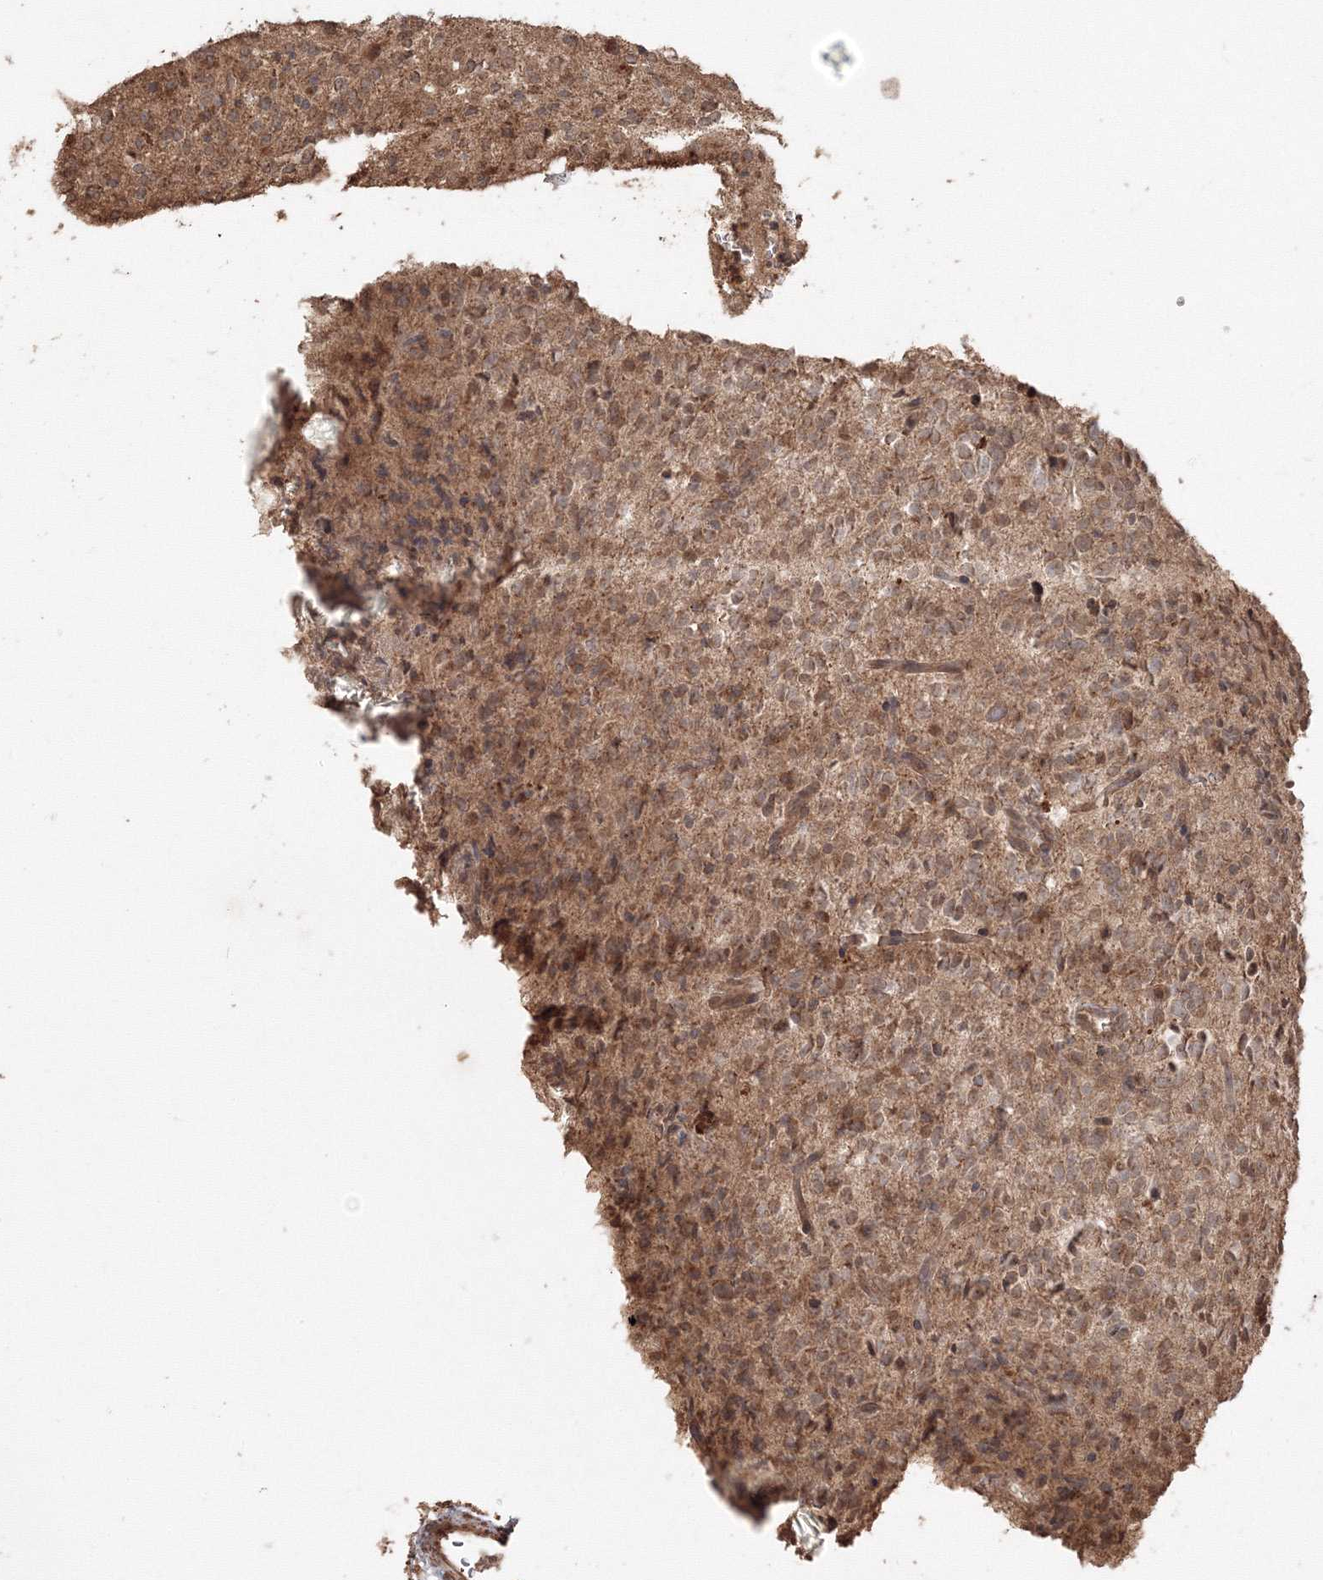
{"staining": {"intensity": "moderate", "quantity": "<25%", "location": "cytoplasmic/membranous"}, "tissue": "glioma", "cell_type": "Tumor cells", "image_type": "cancer", "snomed": [{"axis": "morphology", "description": "Glioma, malignant, High grade"}, {"axis": "topography", "description": "Brain"}], "caption": "Moderate cytoplasmic/membranous staining is identified in approximately <25% of tumor cells in malignant glioma (high-grade). (DAB IHC with brightfield microscopy, high magnification).", "gene": "CCDC122", "patient": {"sex": "male", "age": 34}}